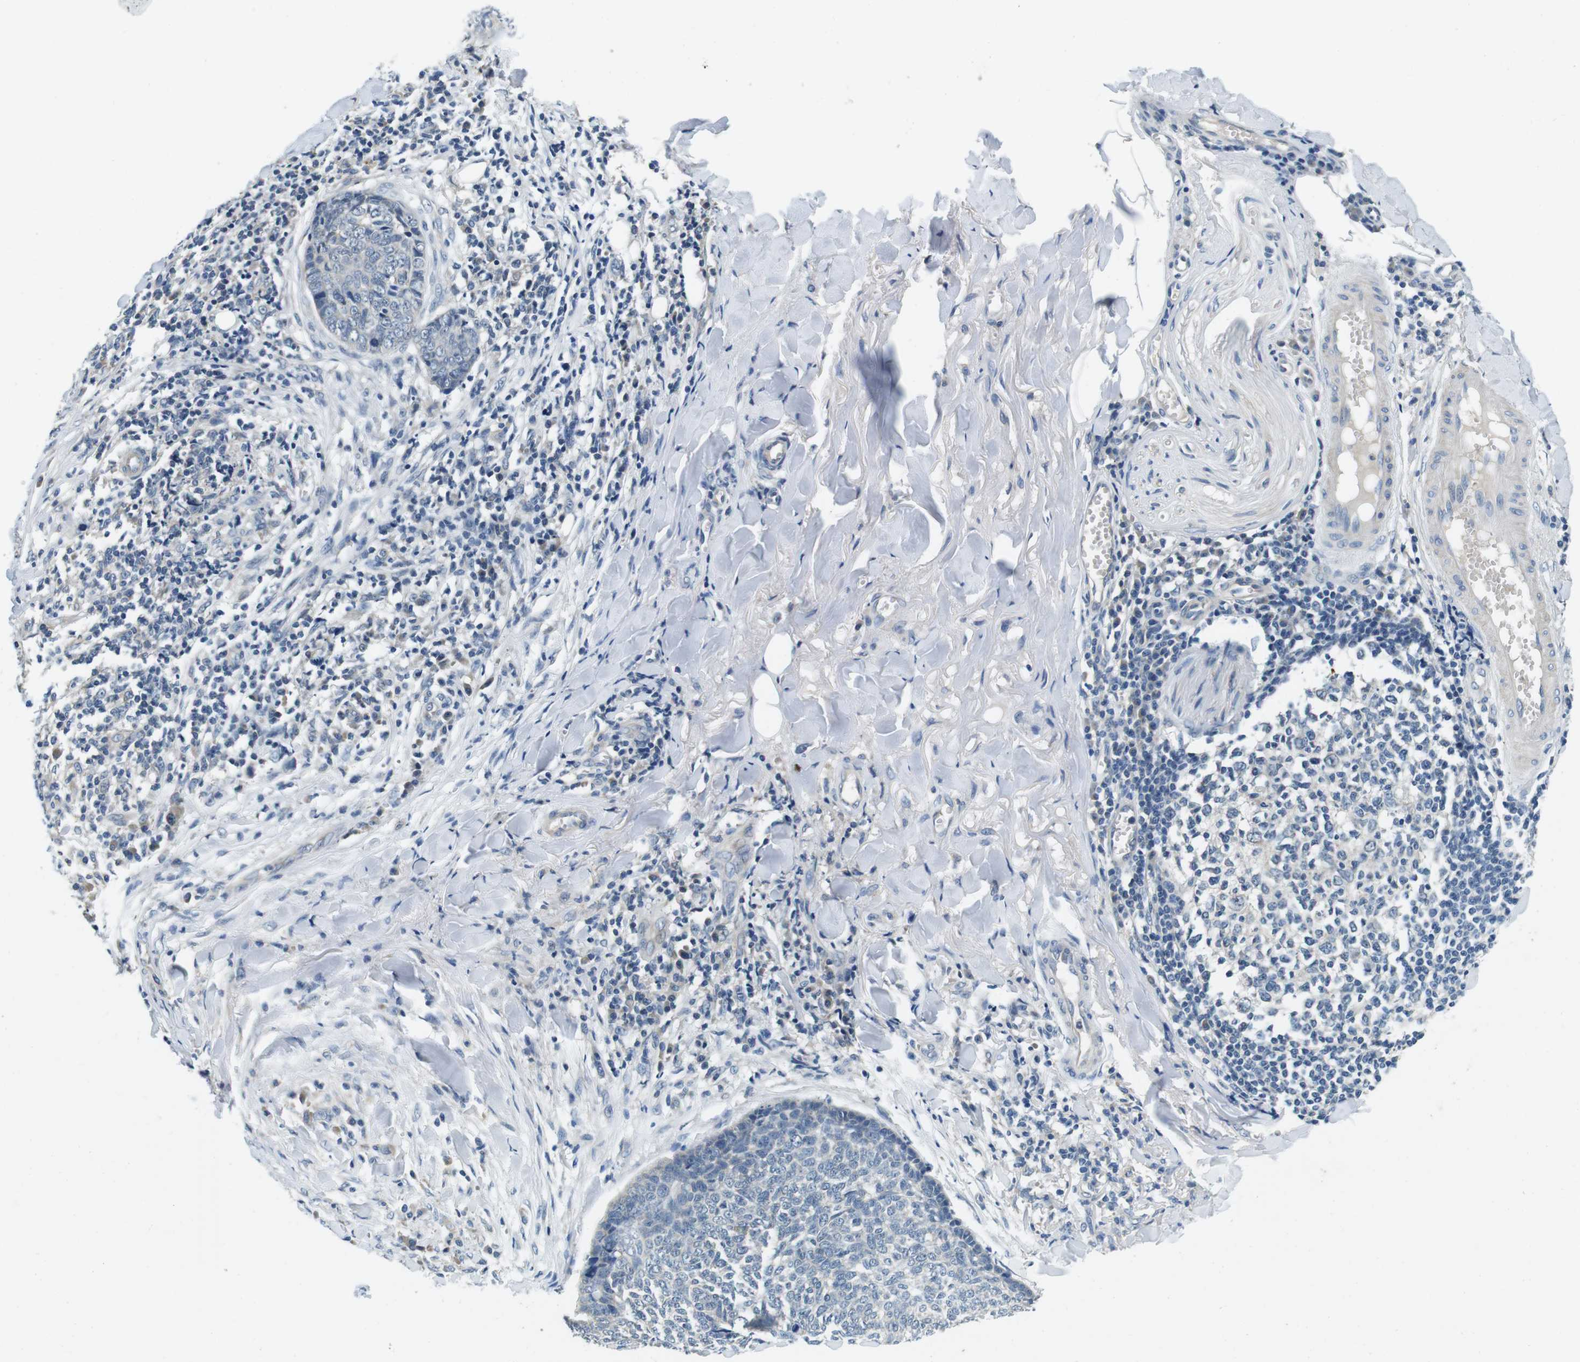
{"staining": {"intensity": "negative", "quantity": "none", "location": "none"}, "tissue": "skin cancer", "cell_type": "Tumor cells", "image_type": "cancer", "snomed": [{"axis": "morphology", "description": "Basal cell carcinoma"}, {"axis": "topography", "description": "Skin"}], "caption": "This histopathology image is of skin cancer stained with IHC to label a protein in brown with the nuclei are counter-stained blue. There is no positivity in tumor cells.", "gene": "DTNA", "patient": {"sex": "male", "age": 84}}